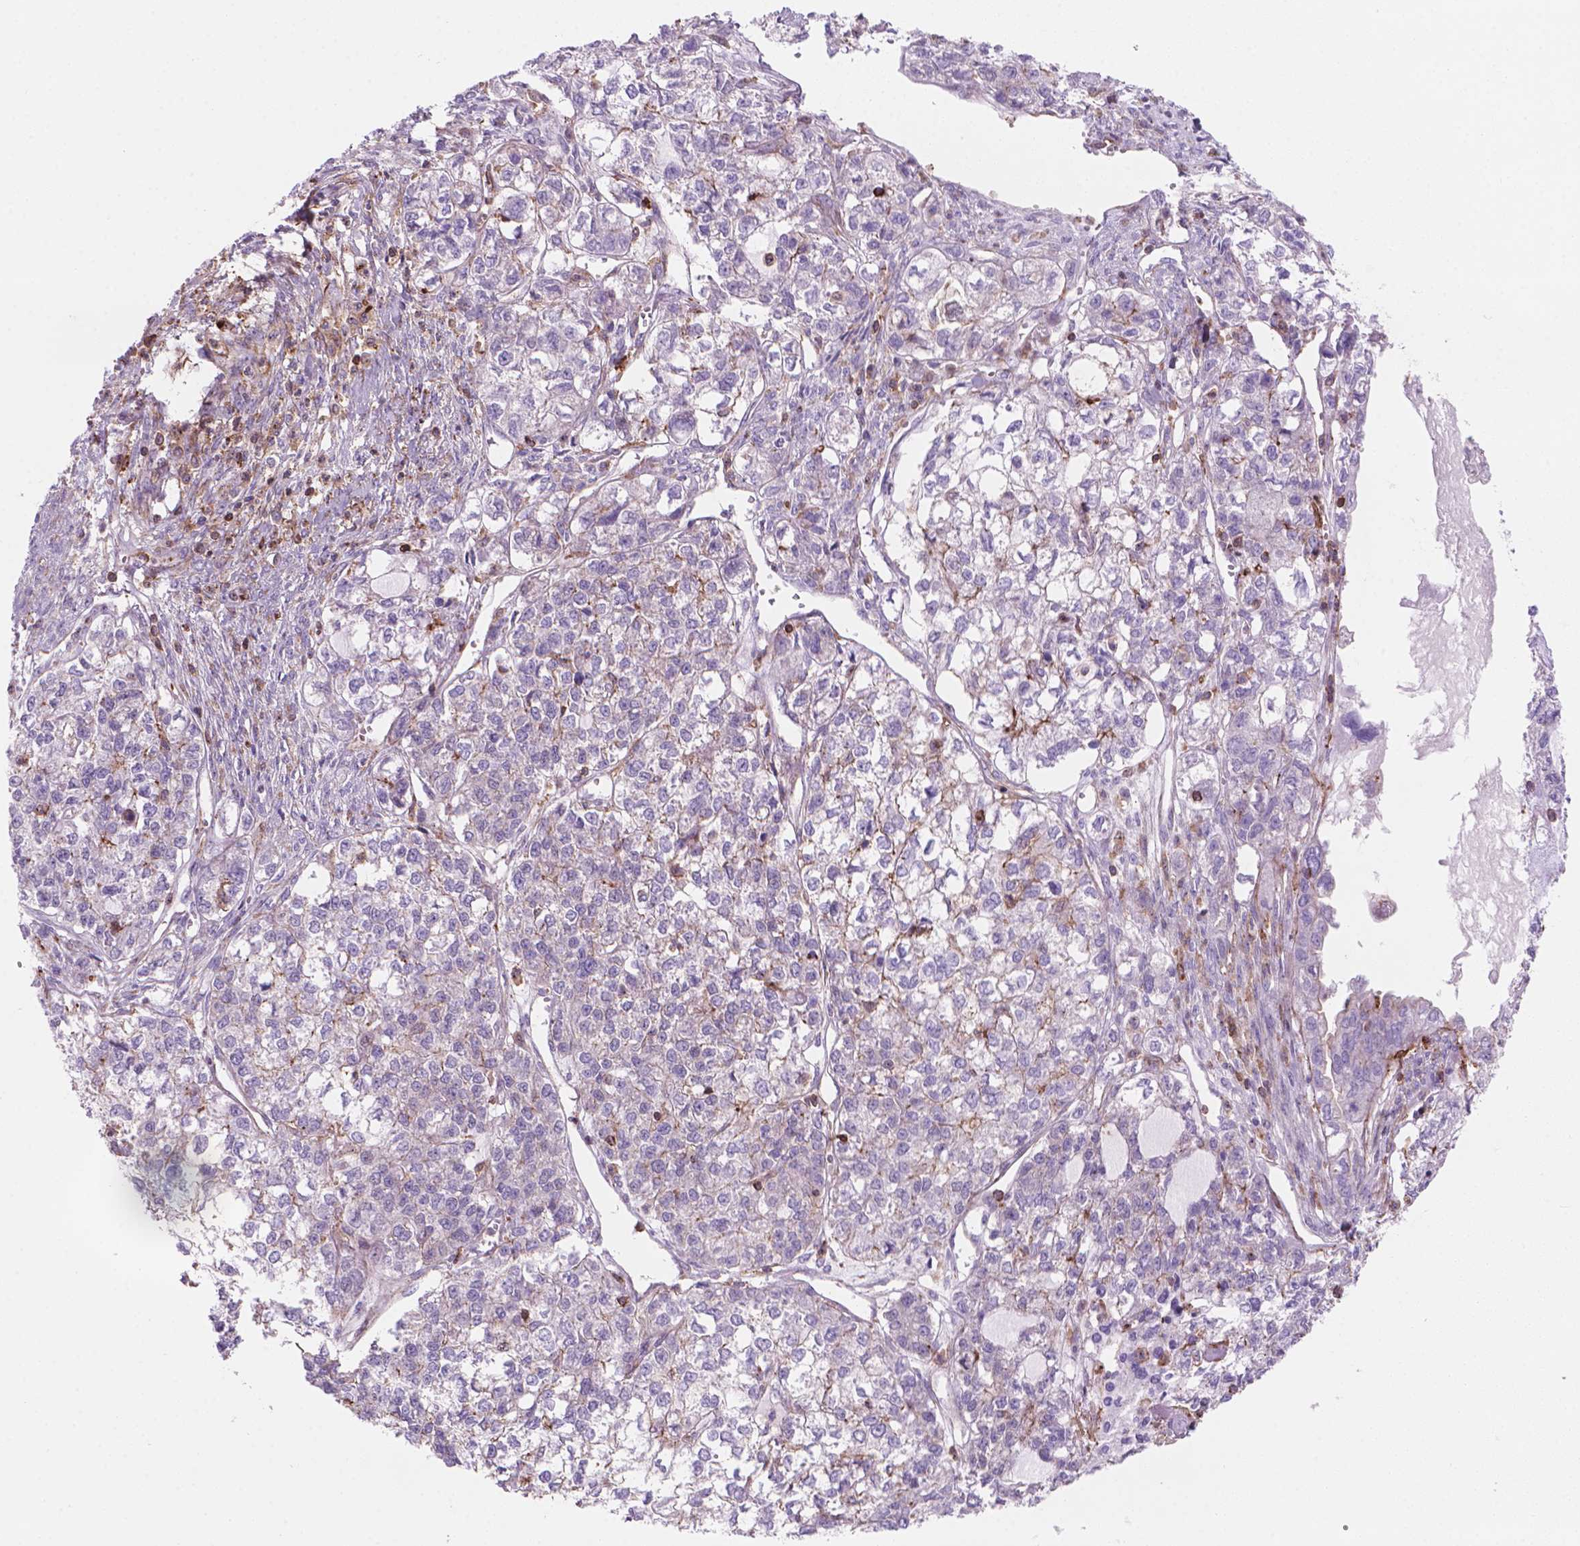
{"staining": {"intensity": "negative", "quantity": "none", "location": "none"}, "tissue": "ovarian cancer", "cell_type": "Tumor cells", "image_type": "cancer", "snomed": [{"axis": "morphology", "description": "Carcinoma, endometroid"}, {"axis": "topography", "description": "Ovary"}], "caption": "Histopathology image shows no protein positivity in tumor cells of ovarian cancer tissue.", "gene": "PATJ", "patient": {"sex": "female", "age": 64}}